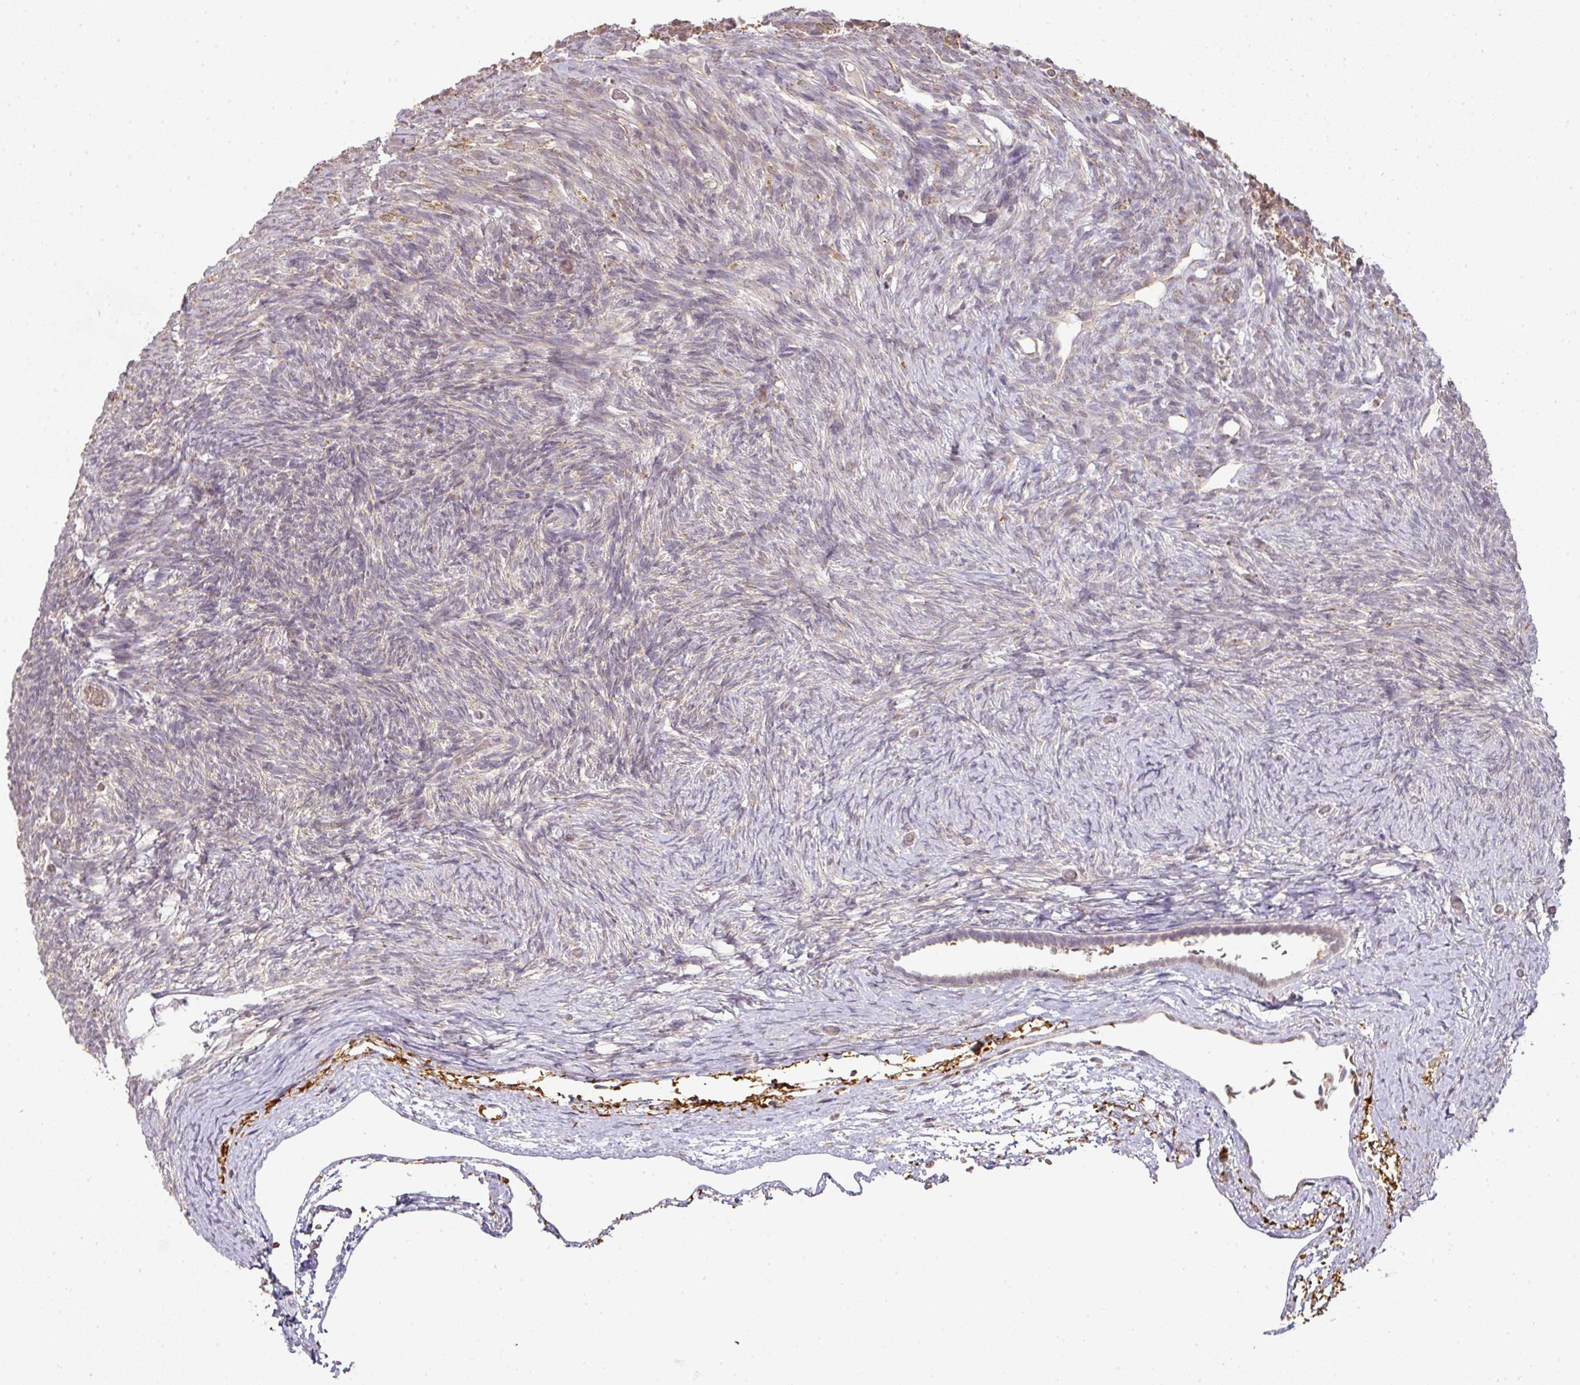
{"staining": {"intensity": "negative", "quantity": "none", "location": "none"}, "tissue": "ovary", "cell_type": "Ovarian stroma cells", "image_type": "normal", "snomed": [{"axis": "morphology", "description": "Normal tissue, NOS"}, {"axis": "topography", "description": "Ovary"}], "caption": "The photomicrograph exhibits no significant positivity in ovarian stroma cells of ovary. Brightfield microscopy of IHC stained with DAB (brown) and hematoxylin (blue), captured at high magnification.", "gene": "MYOM2", "patient": {"sex": "female", "age": 39}}